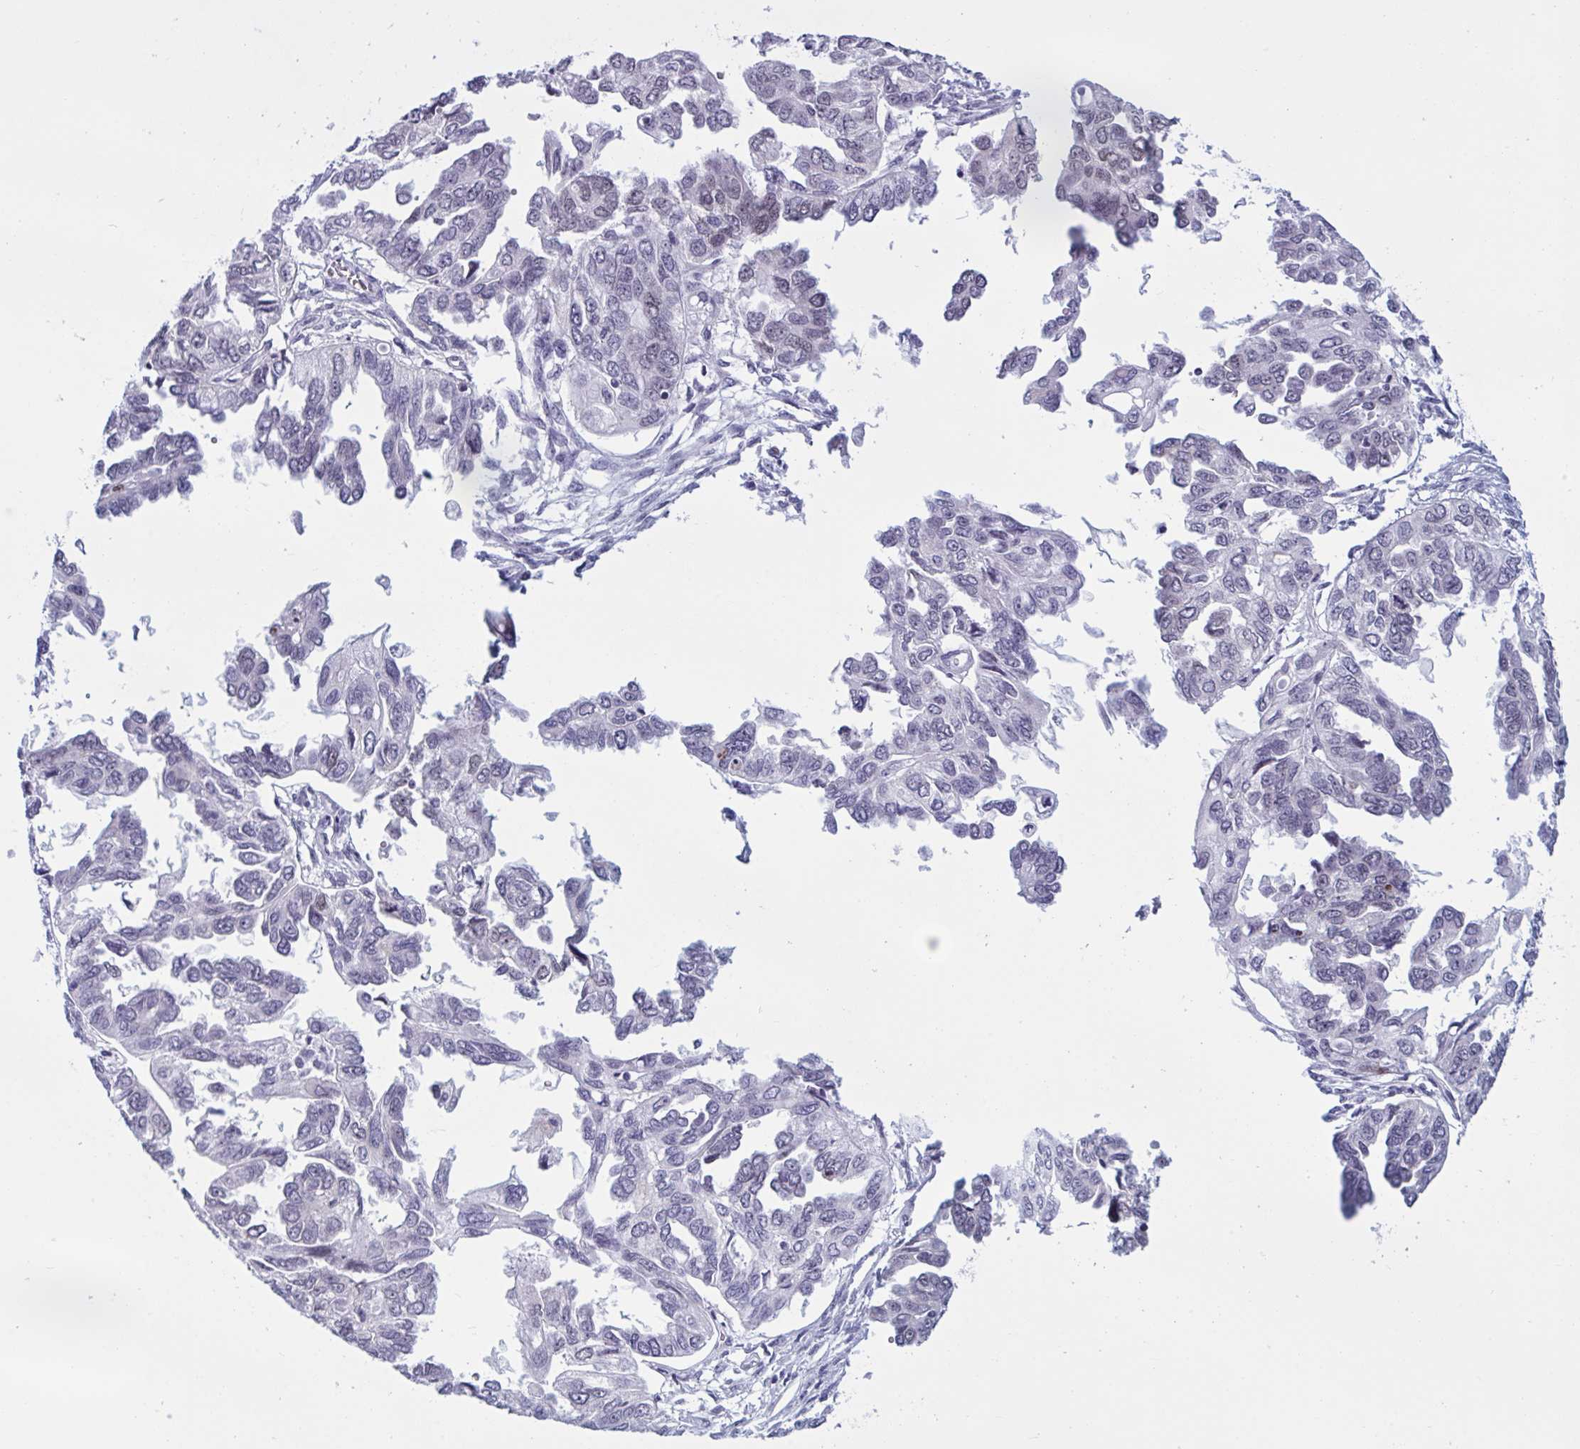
{"staining": {"intensity": "weak", "quantity": "<25%", "location": "nuclear"}, "tissue": "ovarian cancer", "cell_type": "Tumor cells", "image_type": "cancer", "snomed": [{"axis": "morphology", "description": "Cystadenocarcinoma, serous, NOS"}, {"axis": "topography", "description": "Ovary"}], "caption": "Ovarian cancer stained for a protein using immunohistochemistry (IHC) shows no positivity tumor cells.", "gene": "TGM6", "patient": {"sex": "female", "age": 53}}